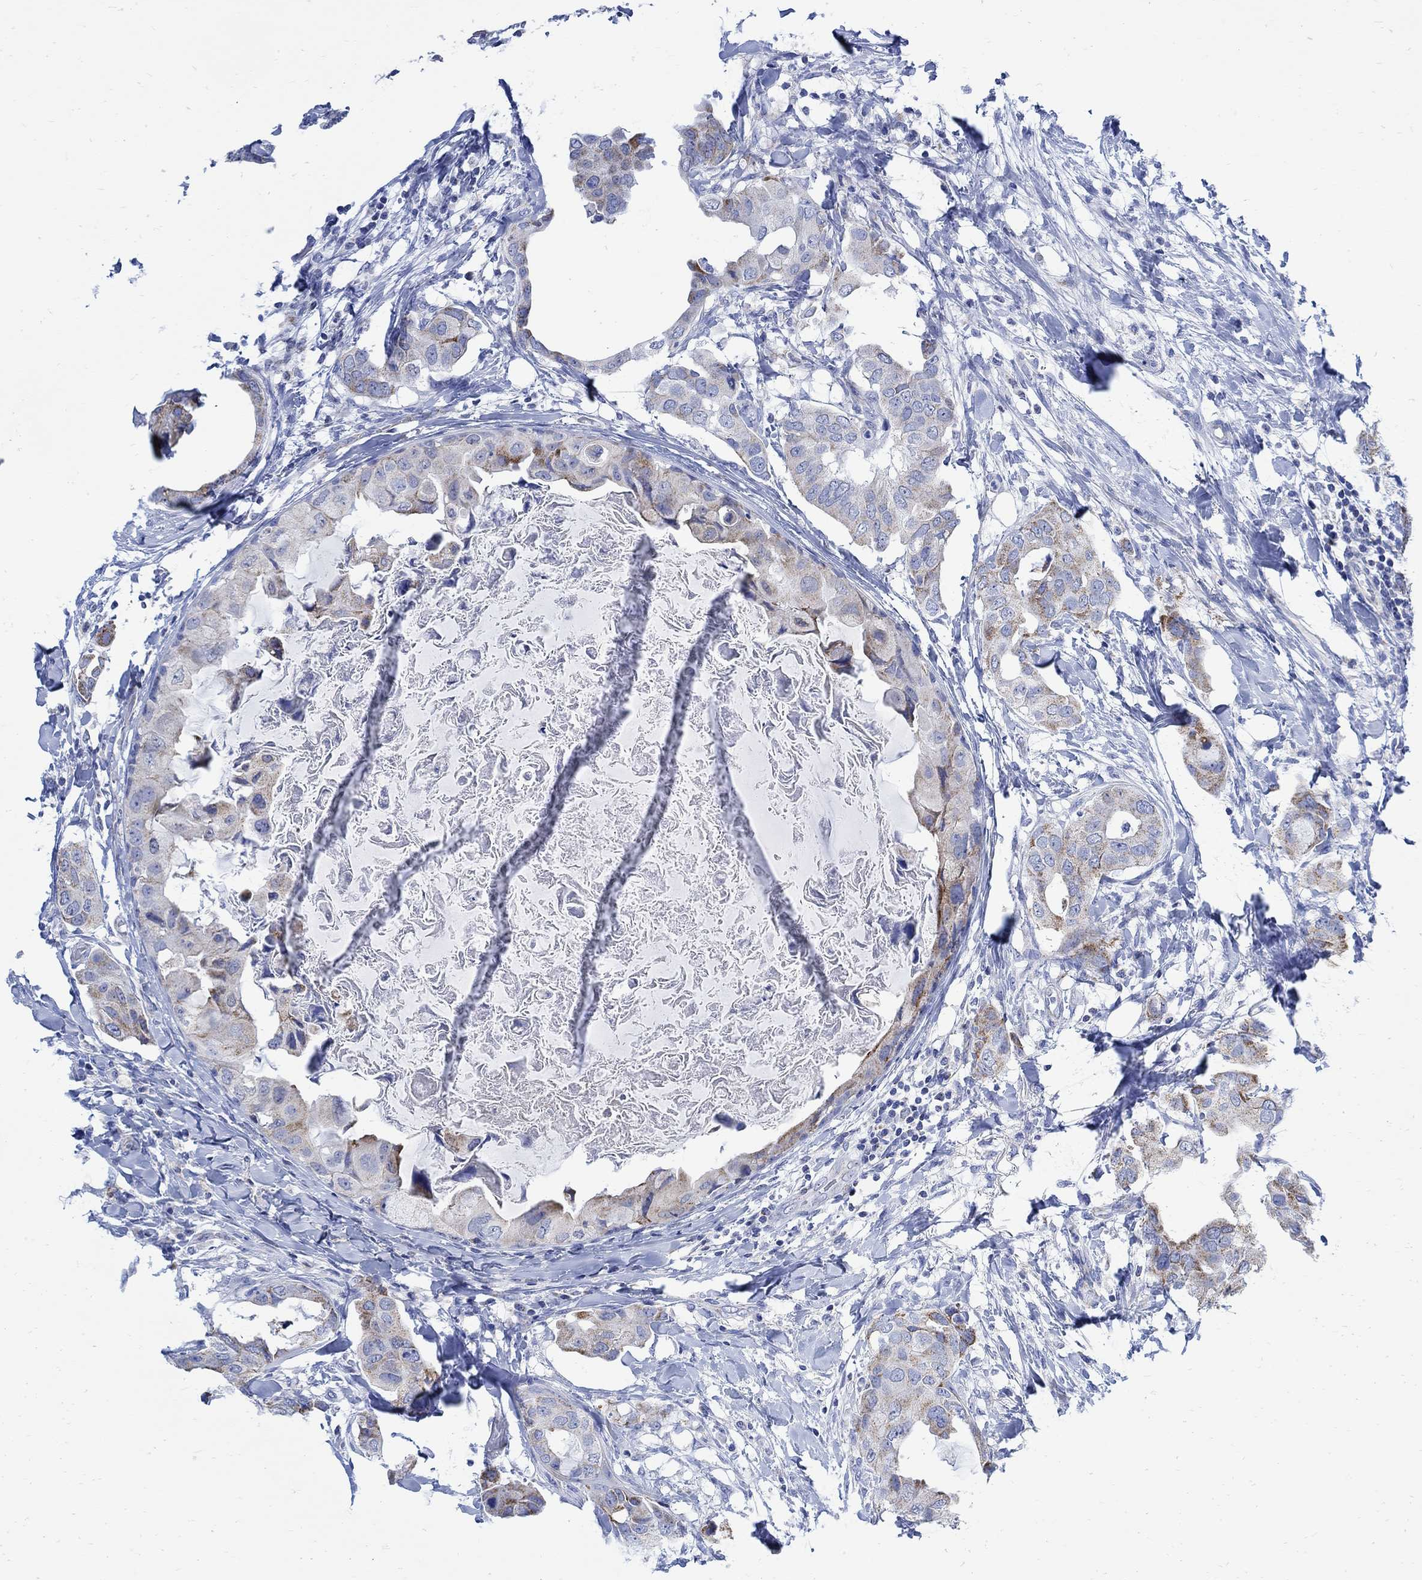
{"staining": {"intensity": "moderate", "quantity": "<25%", "location": "cytoplasmic/membranous"}, "tissue": "breast cancer", "cell_type": "Tumor cells", "image_type": "cancer", "snomed": [{"axis": "morphology", "description": "Normal tissue, NOS"}, {"axis": "morphology", "description": "Duct carcinoma"}, {"axis": "topography", "description": "Breast"}], "caption": "The immunohistochemical stain highlights moderate cytoplasmic/membranous staining in tumor cells of breast cancer (intraductal carcinoma) tissue. (Stains: DAB (3,3'-diaminobenzidine) in brown, nuclei in blue, Microscopy: brightfield microscopy at high magnification).", "gene": "CPLX2", "patient": {"sex": "female", "age": 40}}